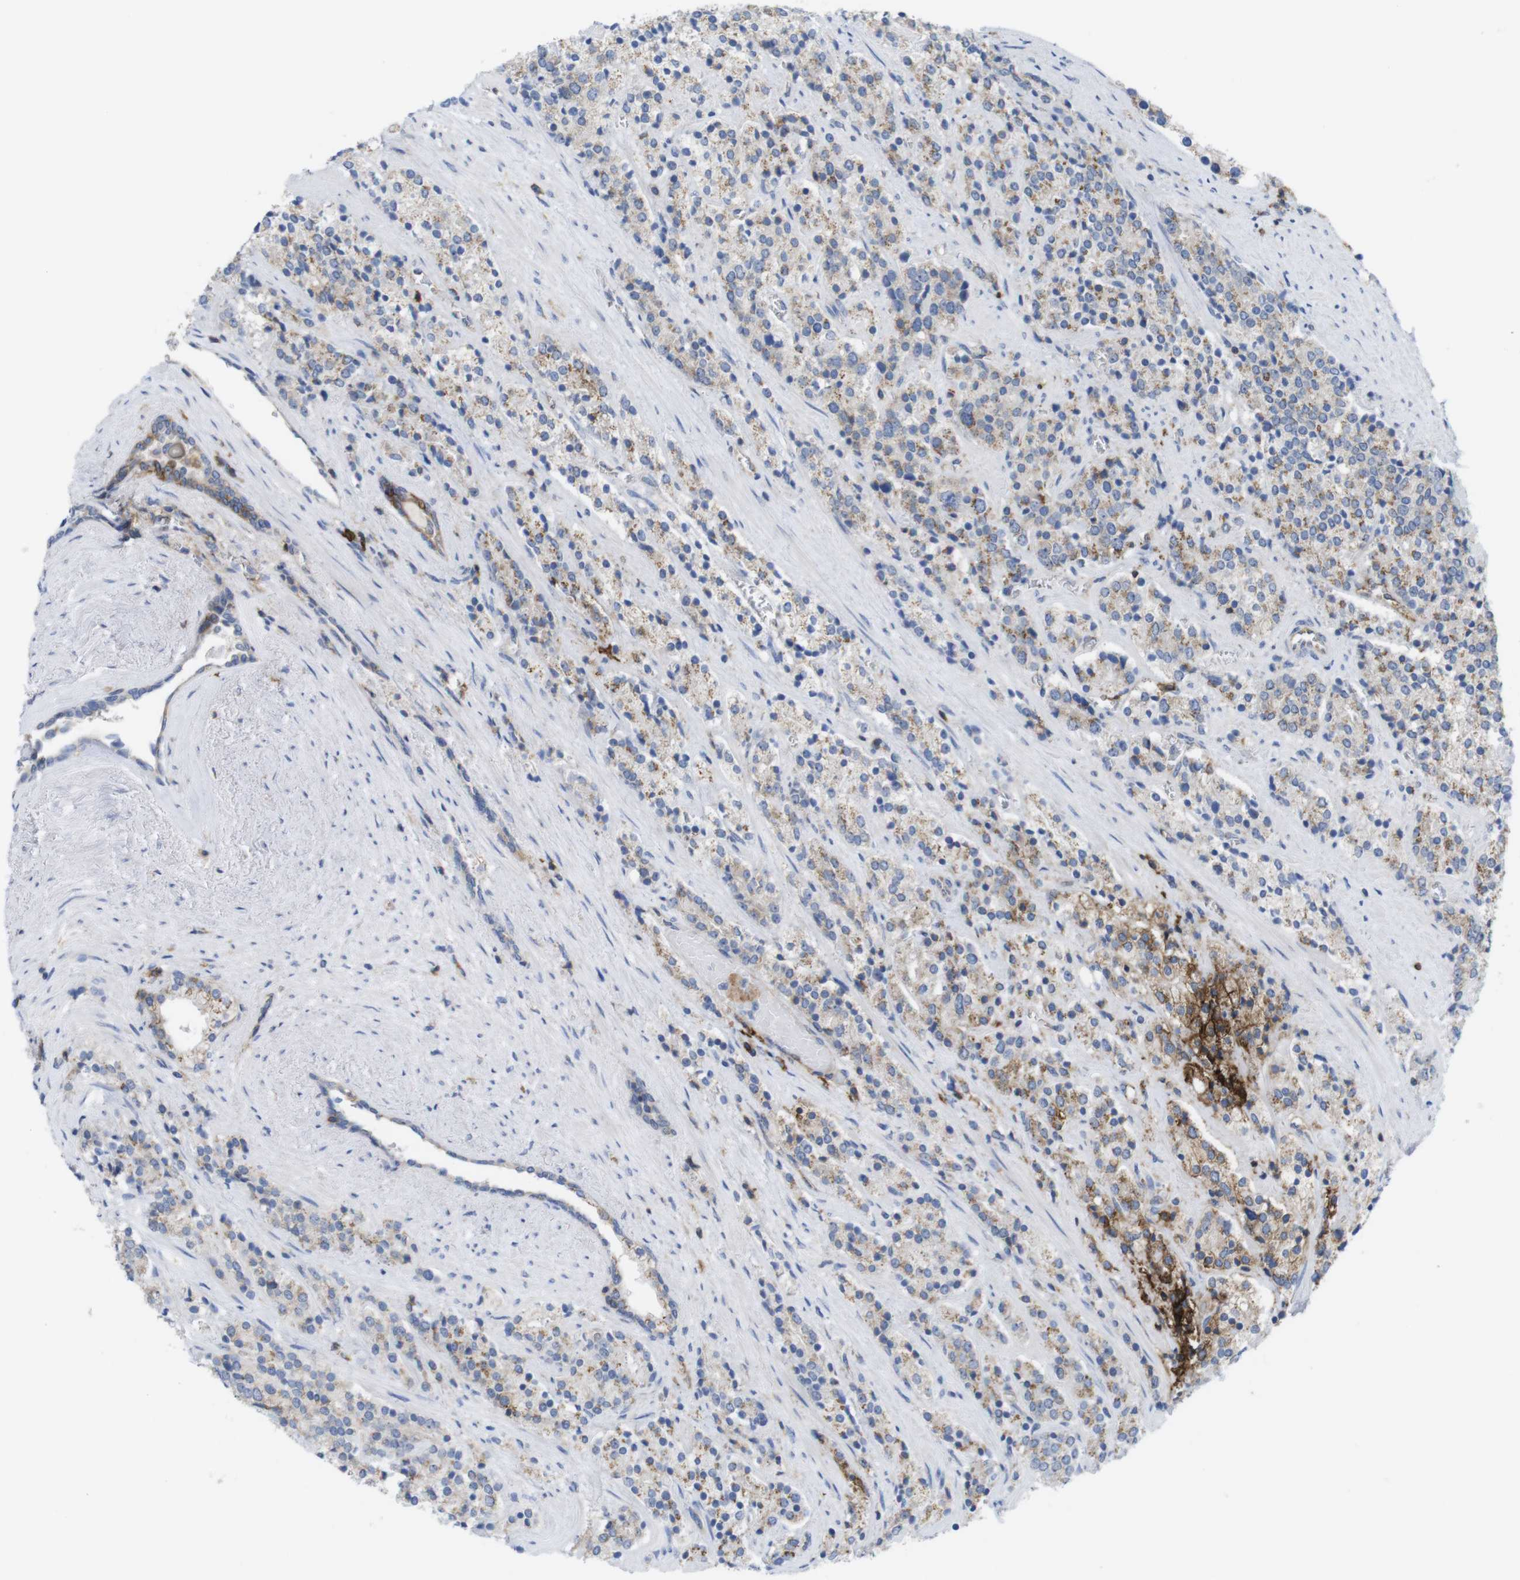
{"staining": {"intensity": "weak", "quantity": "25%-75%", "location": "cytoplasmic/membranous"}, "tissue": "prostate cancer", "cell_type": "Tumor cells", "image_type": "cancer", "snomed": [{"axis": "morphology", "description": "Adenocarcinoma, High grade"}, {"axis": "topography", "description": "Prostate"}], "caption": "High-grade adenocarcinoma (prostate) stained with immunohistochemistry (IHC) exhibits weak cytoplasmic/membranous expression in about 25%-75% of tumor cells. Using DAB (3,3'-diaminobenzidine) (brown) and hematoxylin (blue) stains, captured at high magnification using brightfield microscopy.", "gene": "CCR6", "patient": {"sex": "male", "age": 71}}